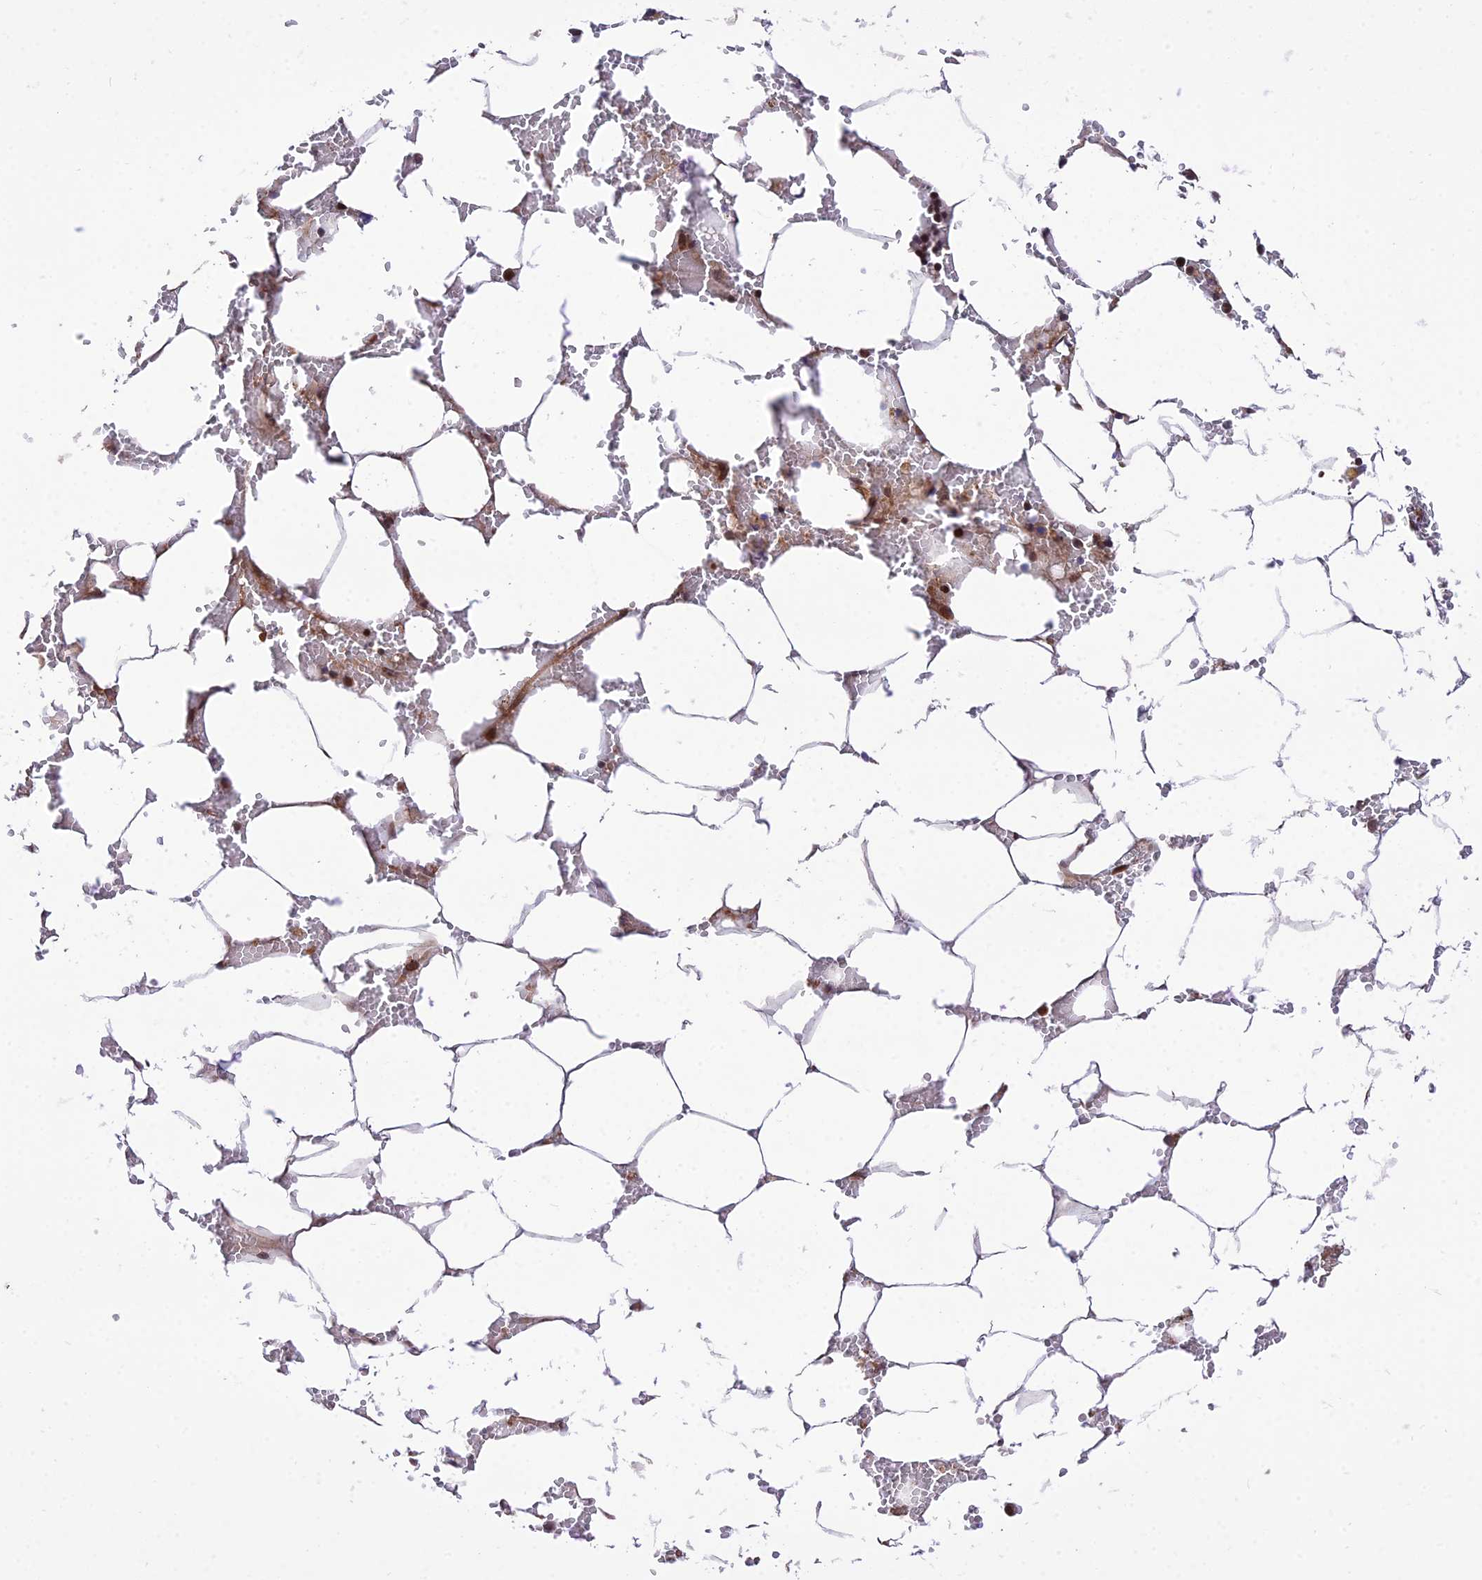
{"staining": {"intensity": "moderate", "quantity": ">75%", "location": "nuclear"}, "tissue": "bone marrow", "cell_type": "Hematopoietic cells", "image_type": "normal", "snomed": [{"axis": "morphology", "description": "Normal tissue, NOS"}, {"axis": "topography", "description": "Bone marrow"}], "caption": "A brown stain shows moderate nuclear expression of a protein in hematopoietic cells of benign human bone marrow. (IHC, brightfield microscopy, high magnification).", "gene": "SMG6", "patient": {"sex": "male", "age": 70}}